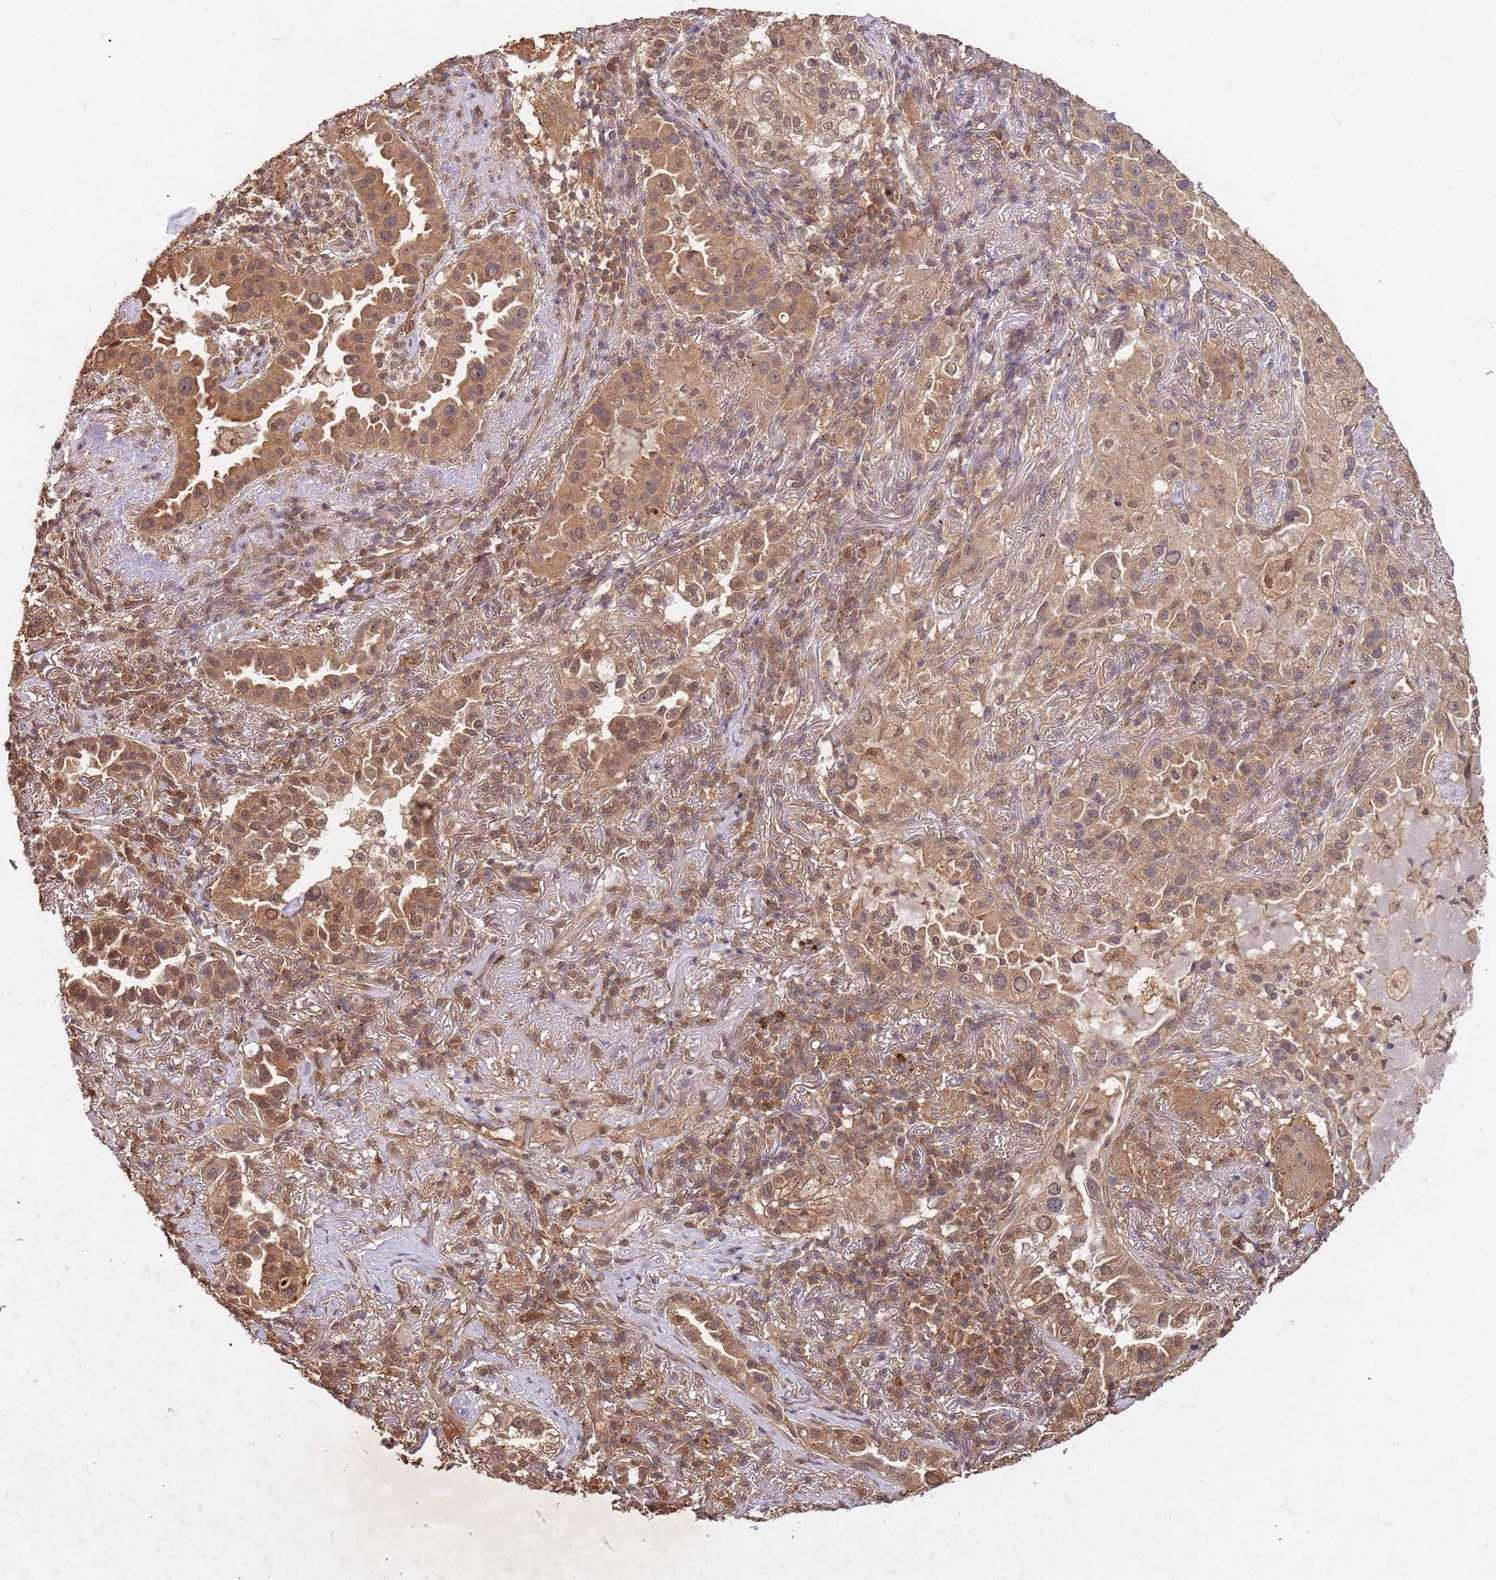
{"staining": {"intensity": "moderate", "quantity": ">75%", "location": "cytoplasmic/membranous,nuclear"}, "tissue": "lung cancer", "cell_type": "Tumor cells", "image_type": "cancer", "snomed": [{"axis": "morphology", "description": "Adenocarcinoma, NOS"}, {"axis": "topography", "description": "Lung"}], "caption": "A high-resolution micrograph shows immunohistochemistry (IHC) staining of lung cancer (adenocarcinoma), which exhibits moderate cytoplasmic/membranous and nuclear staining in approximately >75% of tumor cells.", "gene": "UBE3A", "patient": {"sex": "female", "age": 69}}